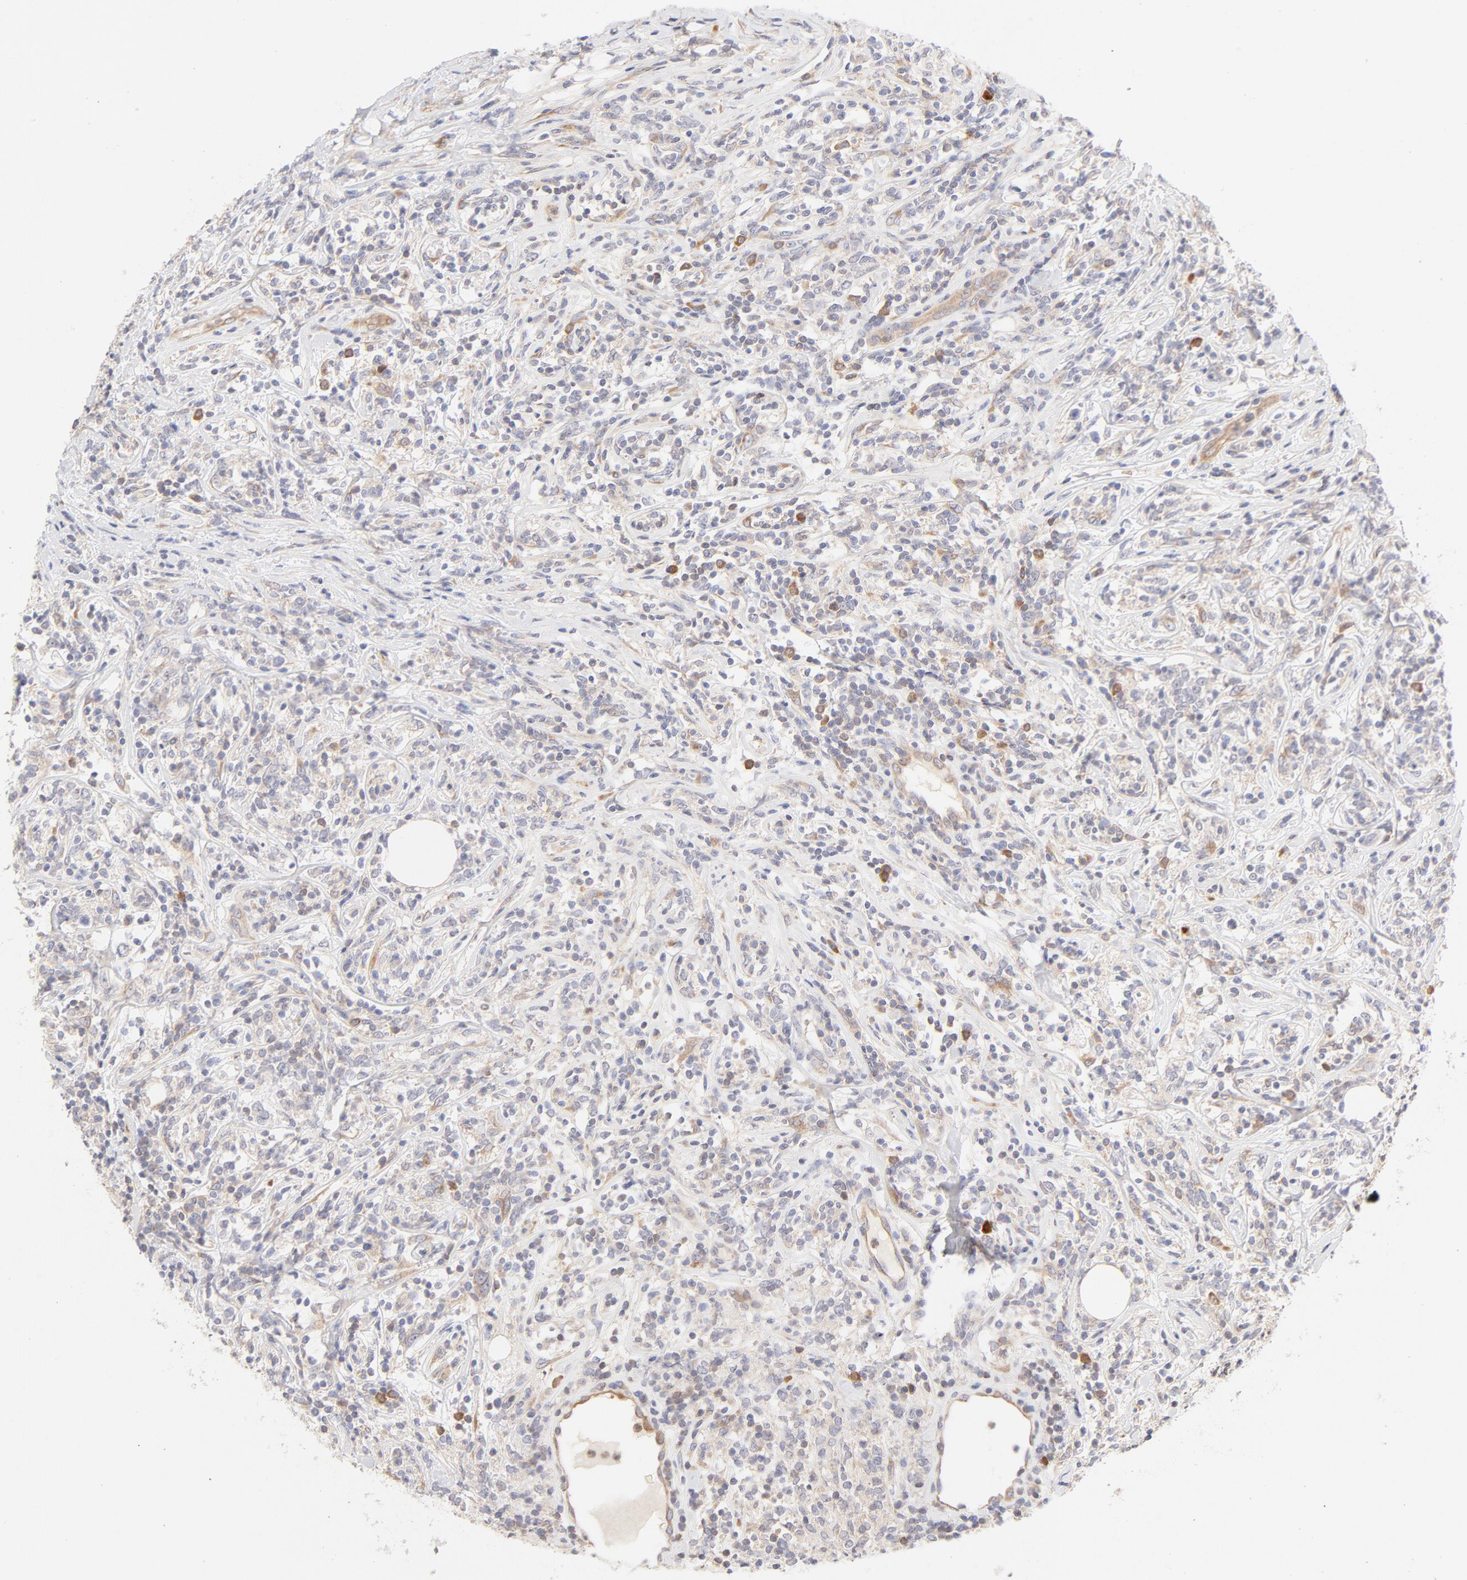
{"staining": {"intensity": "weak", "quantity": ">75%", "location": "cytoplasmic/membranous"}, "tissue": "lymphoma", "cell_type": "Tumor cells", "image_type": "cancer", "snomed": [{"axis": "morphology", "description": "Malignant lymphoma, non-Hodgkin's type, High grade"}, {"axis": "topography", "description": "Lymph node"}], "caption": "Weak cytoplasmic/membranous protein expression is appreciated in about >75% of tumor cells in lymphoma.", "gene": "RPS6KA1", "patient": {"sex": "female", "age": 84}}